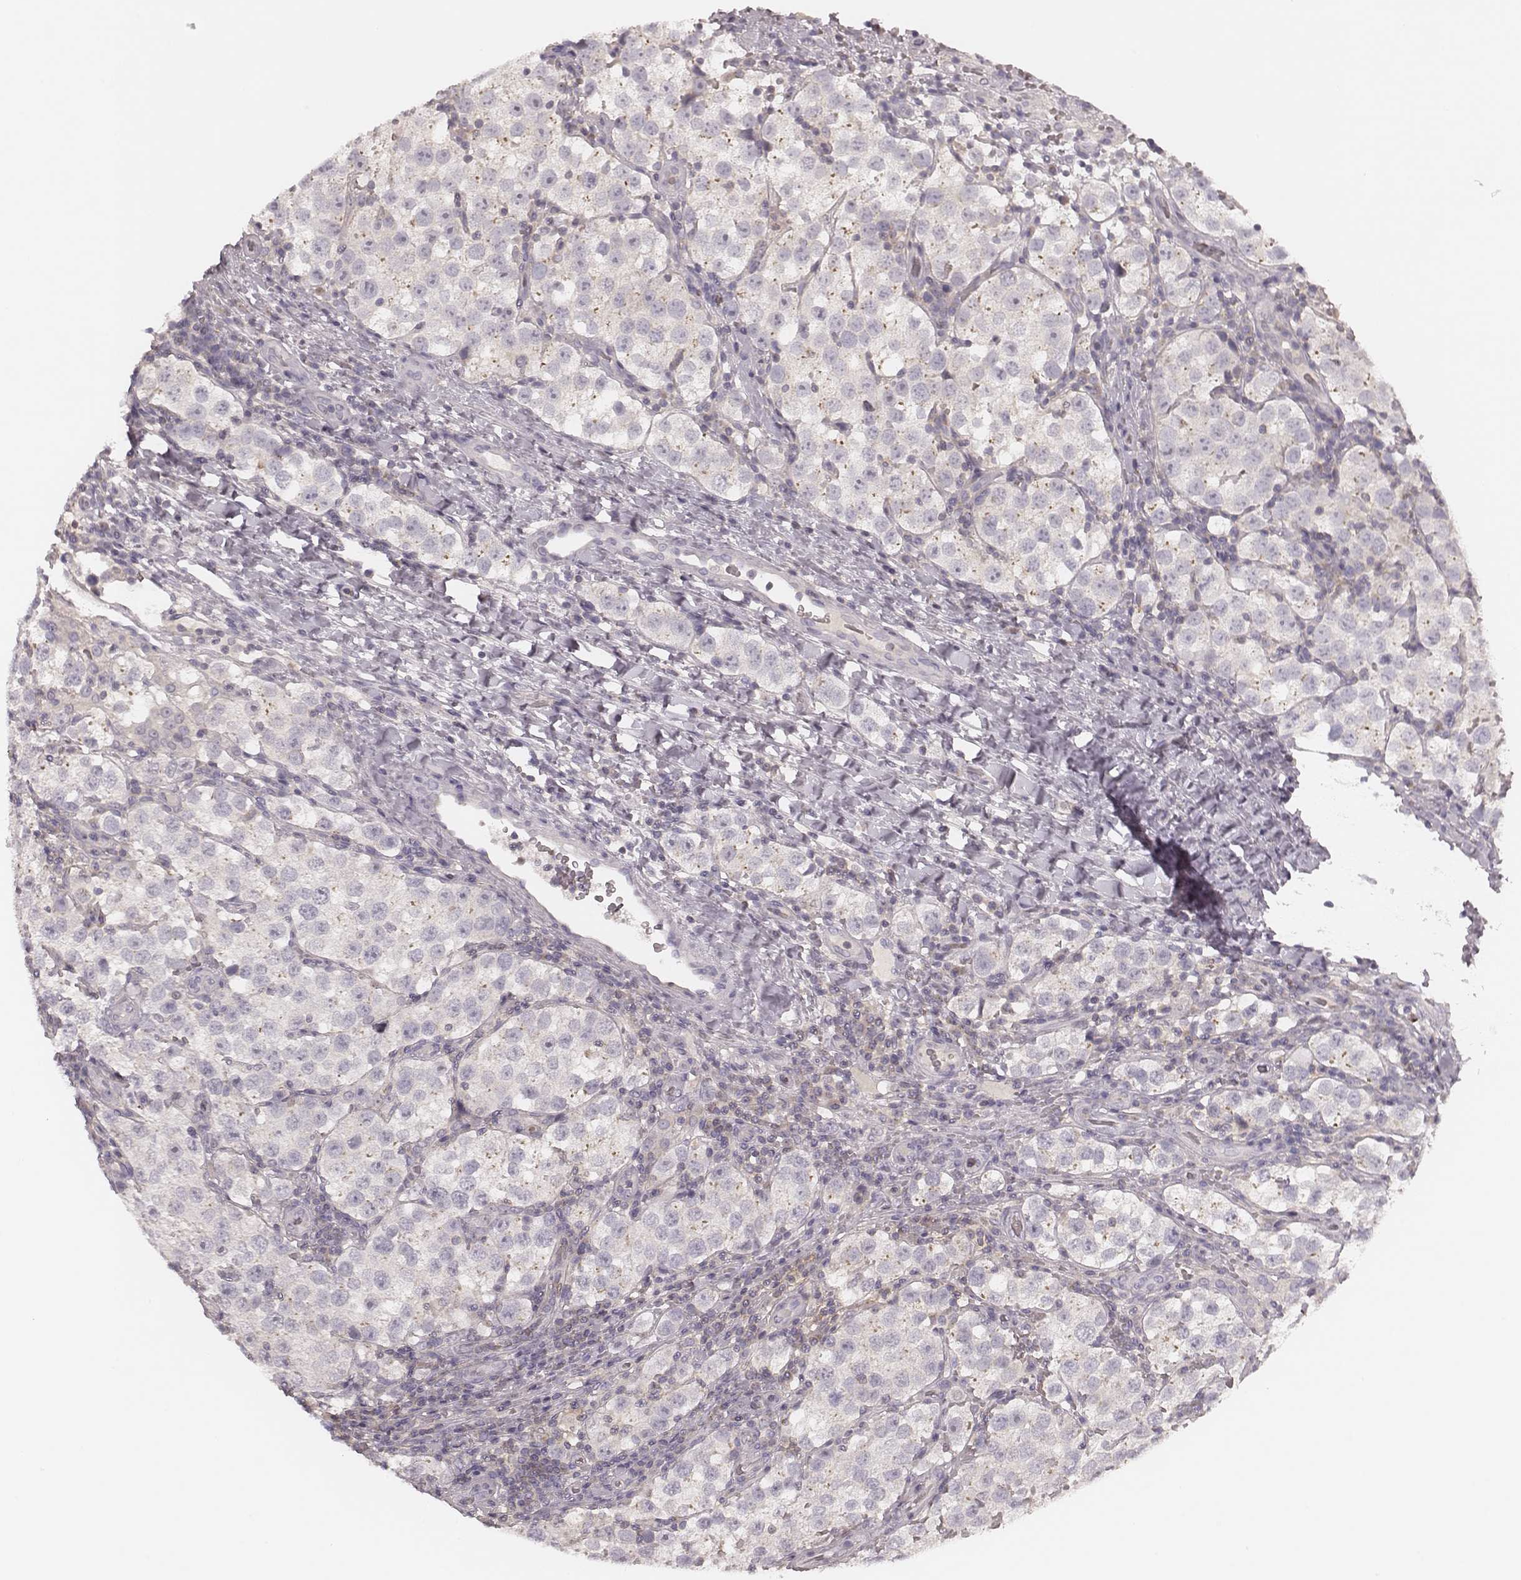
{"staining": {"intensity": "negative", "quantity": "none", "location": "none"}, "tissue": "testis cancer", "cell_type": "Tumor cells", "image_type": "cancer", "snomed": [{"axis": "morphology", "description": "Seminoma, NOS"}, {"axis": "topography", "description": "Testis"}], "caption": "Protein analysis of seminoma (testis) reveals no significant expression in tumor cells.", "gene": "MSX1", "patient": {"sex": "male", "age": 37}}